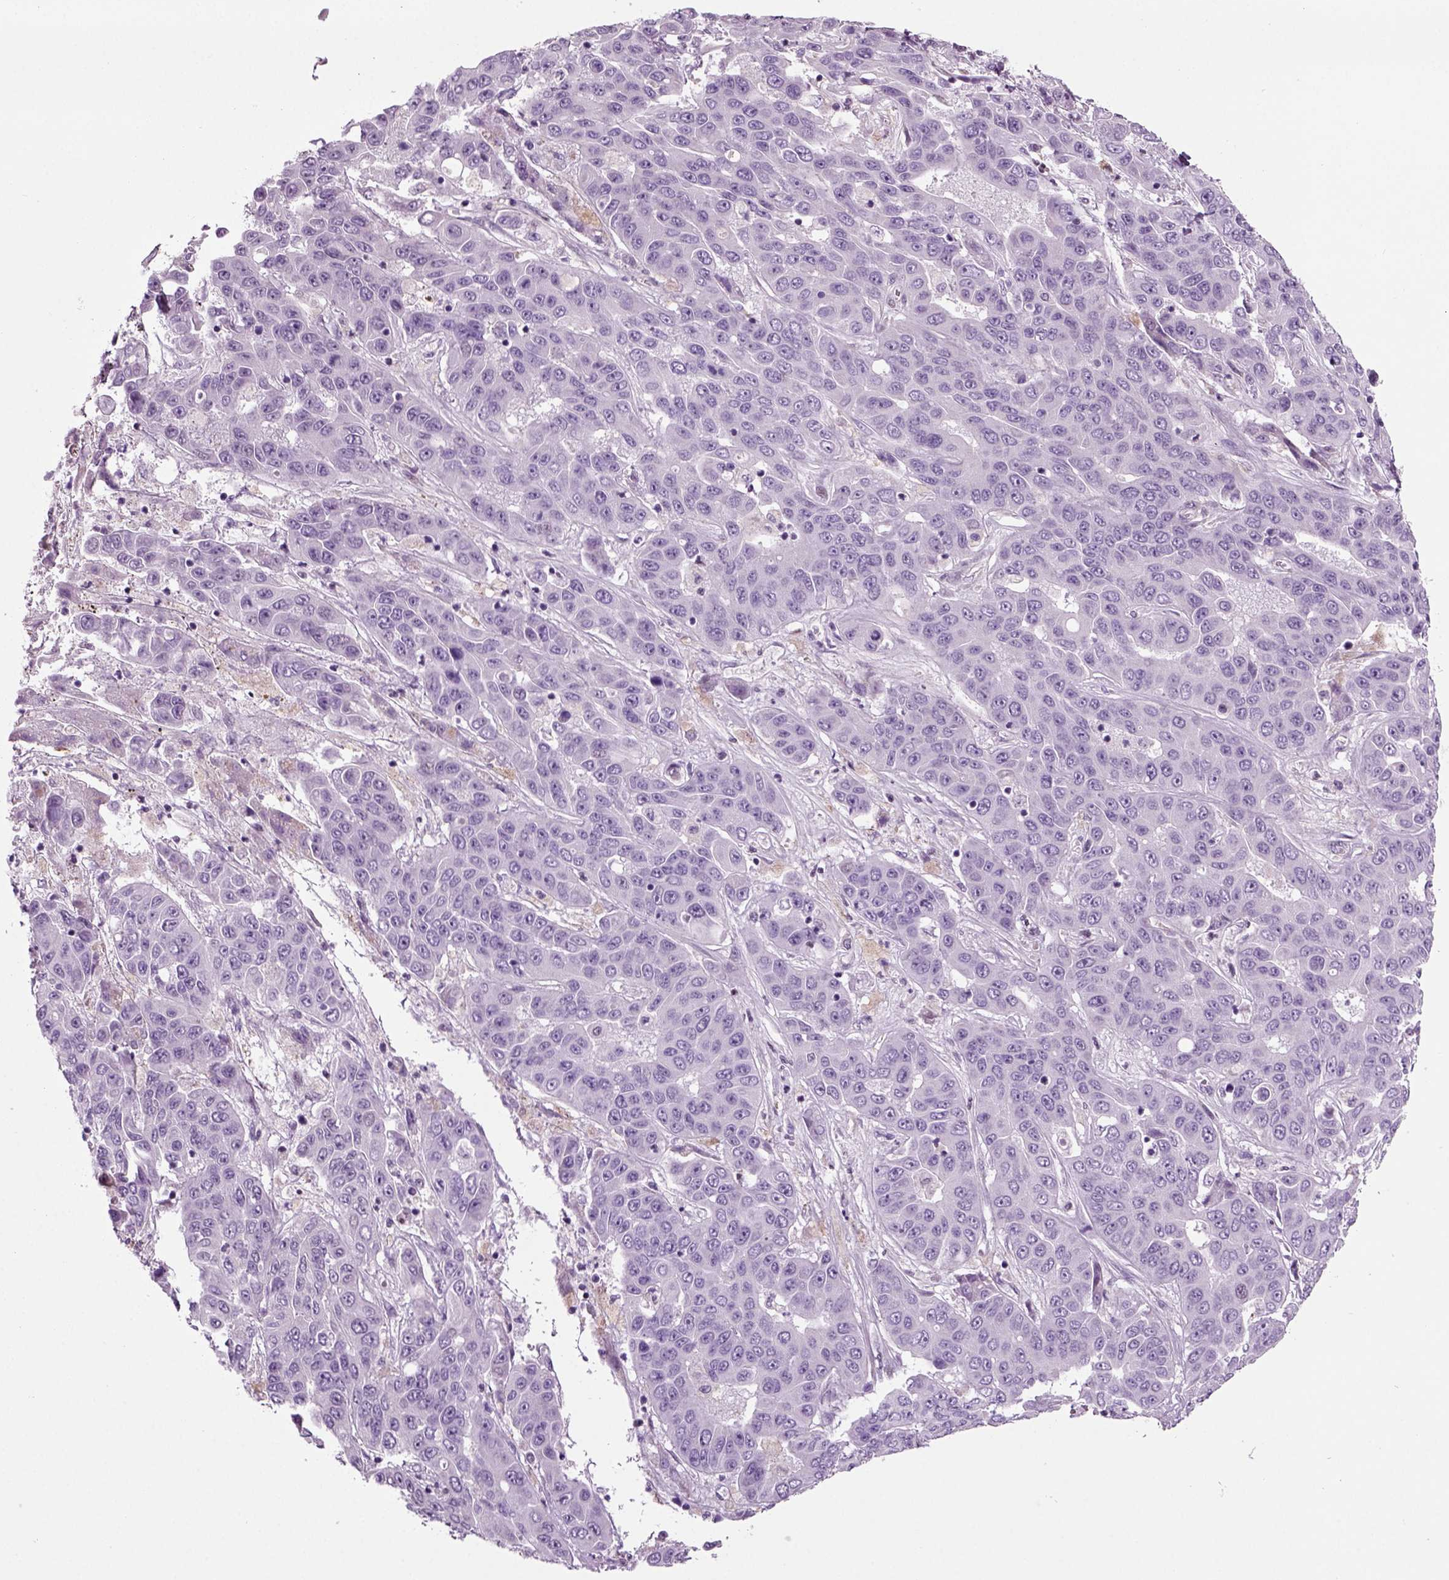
{"staining": {"intensity": "negative", "quantity": "none", "location": "none"}, "tissue": "liver cancer", "cell_type": "Tumor cells", "image_type": "cancer", "snomed": [{"axis": "morphology", "description": "Cholangiocarcinoma"}, {"axis": "topography", "description": "Liver"}], "caption": "Immunohistochemistry (IHC) of human liver cancer exhibits no expression in tumor cells. (IHC, brightfield microscopy, high magnification).", "gene": "ARID3A", "patient": {"sex": "female", "age": 52}}